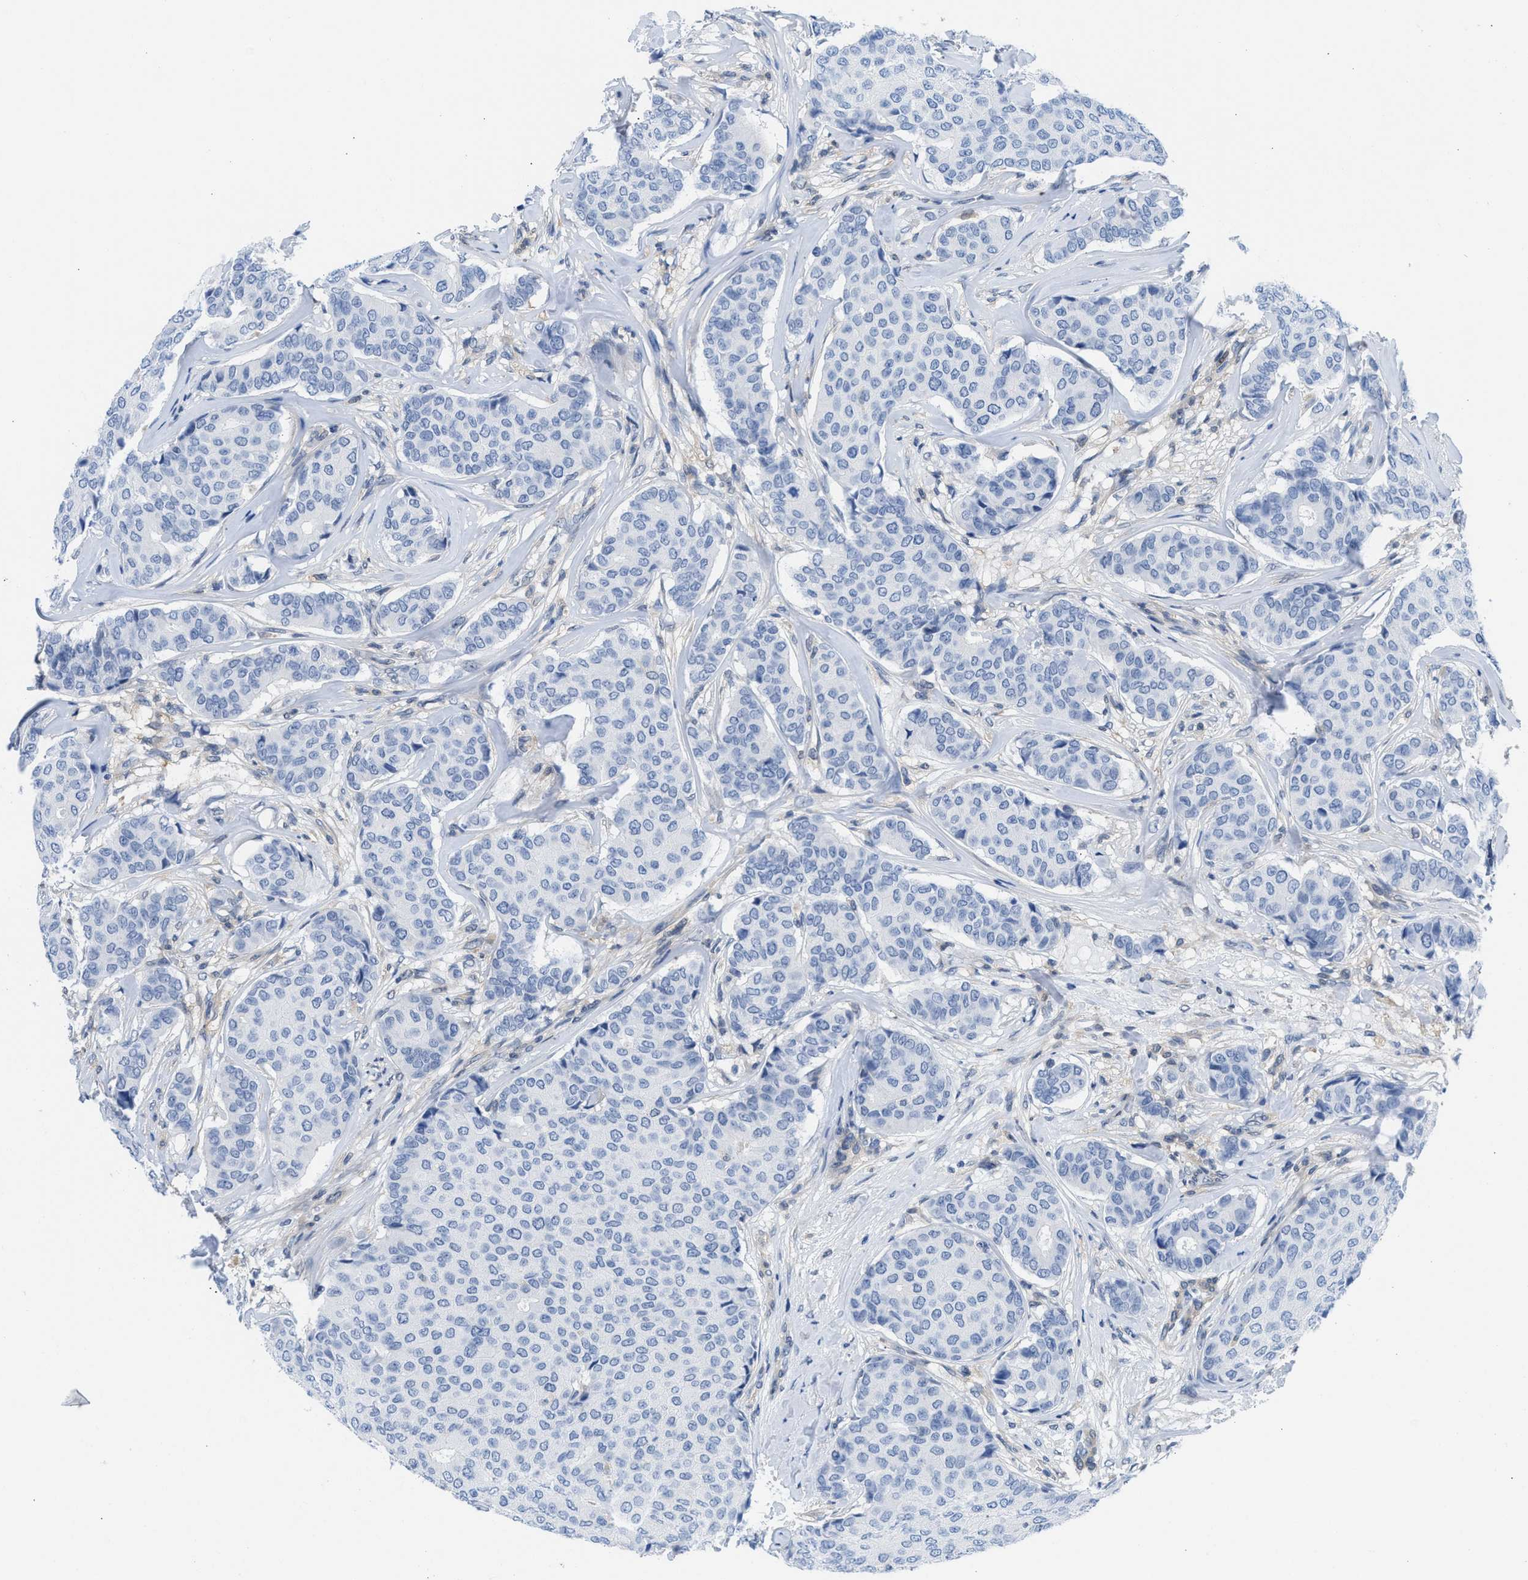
{"staining": {"intensity": "negative", "quantity": "none", "location": "none"}, "tissue": "breast cancer", "cell_type": "Tumor cells", "image_type": "cancer", "snomed": [{"axis": "morphology", "description": "Duct carcinoma"}, {"axis": "topography", "description": "Breast"}], "caption": "Tumor cells show no significant protein positivity in breast invasive ductal carcinoma.", "gene": "CBR1", "patient": {"sex": "female", "age": 75}}